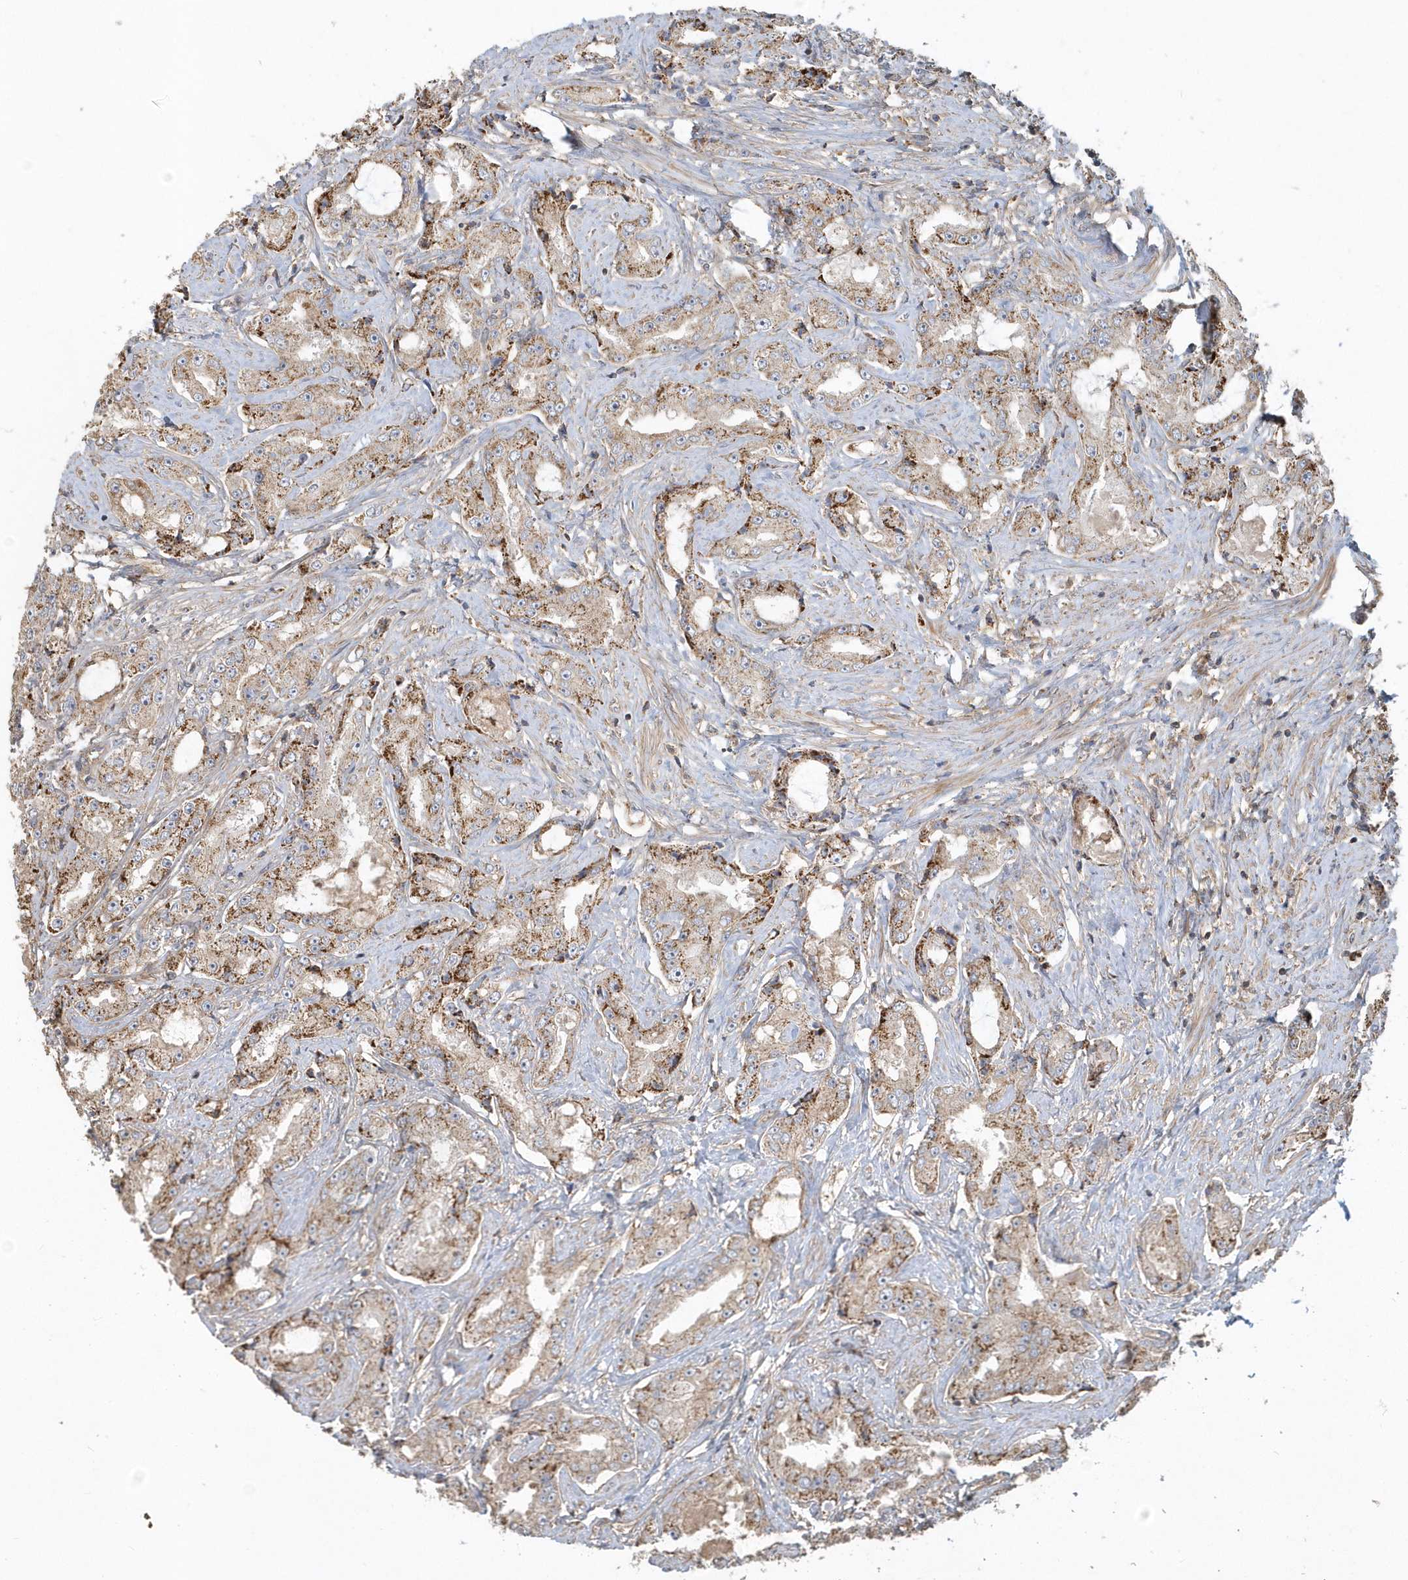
{"staining": {"intensity": "moderate", "quantity": ">75%", "location": "cytoplasmic/membranous"}, "tissue": "prostate cancer", "cell_type": "Tumor cells", "image_type": "cancer", "snomed": [{"axis": "morphology", "description": "Adenocarcinoma, High grade"}, {"axis": "topography", "description": "Prostate"}], "caption": "This is a micrograph of immunohistochemistry (IHC) staining of prostate cancer (adenocarcinoma (high-grade)), which shows moderate positivity in the cytoplasmic/membranous of tumor cells.", "gene": "TRAIP", "patient": {"sex": "male", "age": 73}}